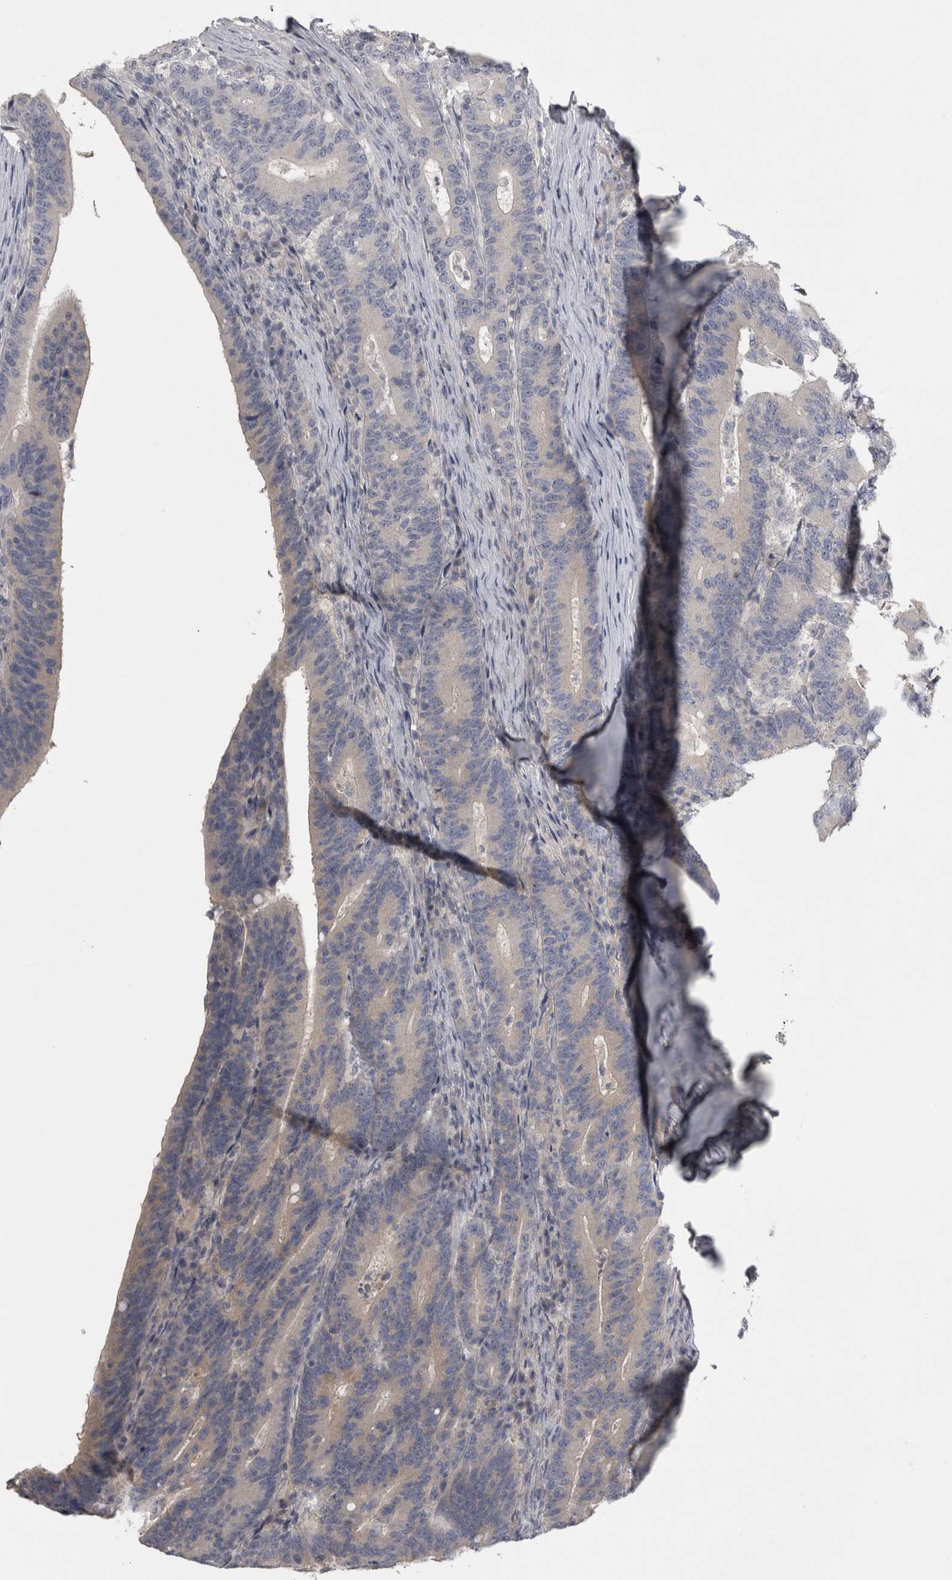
{"staining": {"intensity": "negative", "quantity": "none", "location": "none"}, "tissue": "colorectal cancer", "cell_type": "Tumor cells", "image_type": "cancer", "snomed": [{"axis": "morphology", "description": "Adenocarcinoma, NOS"}, {"axis": "topography", "description": "Colon"}], "caption": "Immunohistochemistry (IHC) of colorectal cancer (adenocarcinoma) reveals no expression in tumor cells. (IHC, brightfield microscopy, high magnification).", "gene": "ENPP7", "patient": {"sex": "female", "age": 66}}